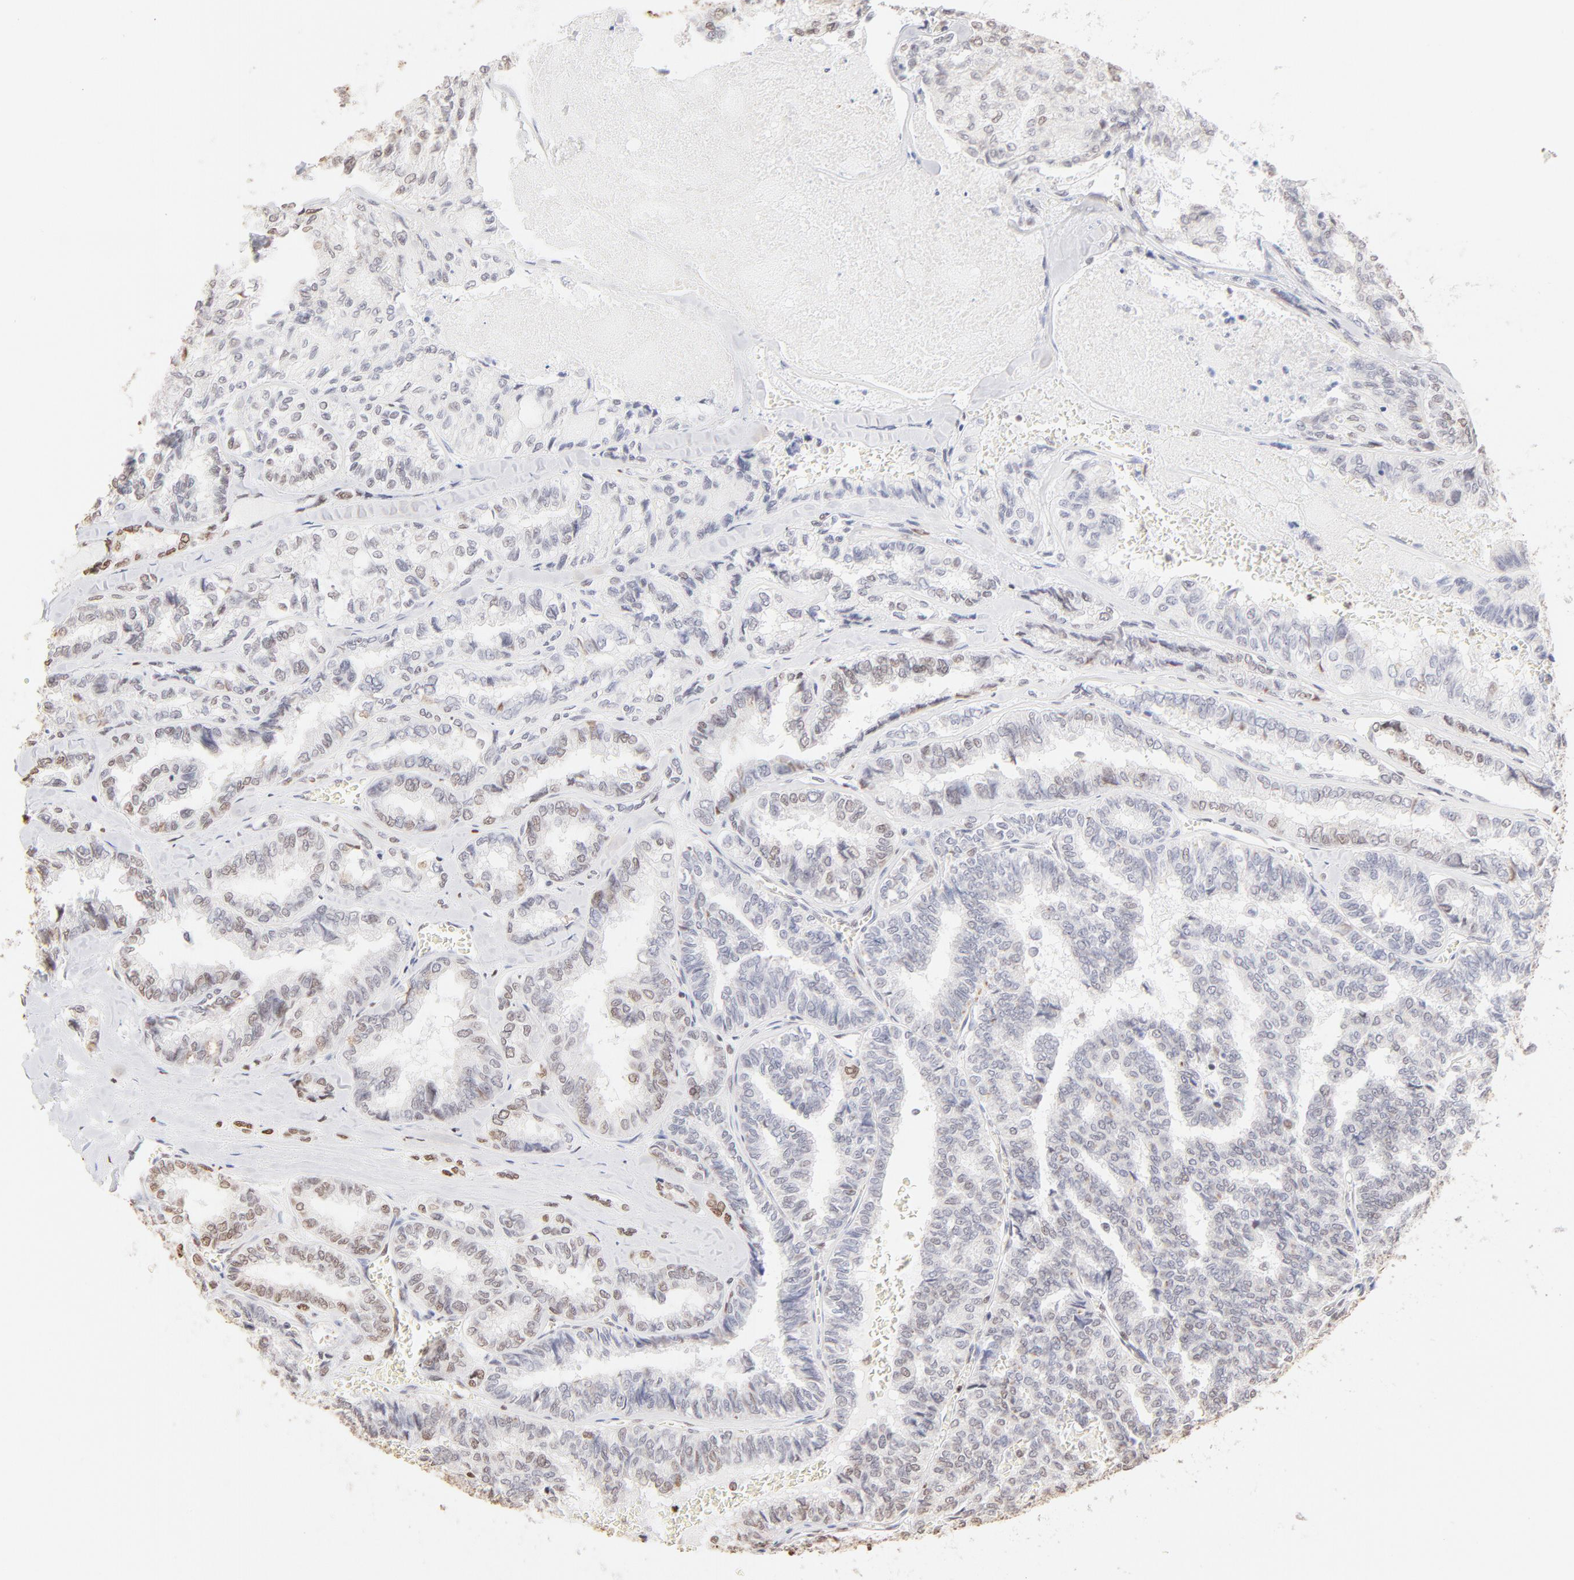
{"staining": {"intensity": "moderate", "quantity": "25%-75%", "location": "nuclear"}, "tissue": "thyroid cancer", "cell_type": "Tumor cells", "image_type": "cancer", "snomed": [{"axis": "morphology", "description": "Papillary adenocarcinoma, NOS"}, {"axis": "topography", "description": "Thyroid gland"}], "caption": "Immunohistochemistry (IHC) (DAB) staining of thyroid cancer (papillary adenocarcinoma) demonstrates moderate nuclear protein positivity in approximately 25%-75% of tumor cells.", "gene": "ZNF540", "patient": {"sex": "female", "age": 35}}